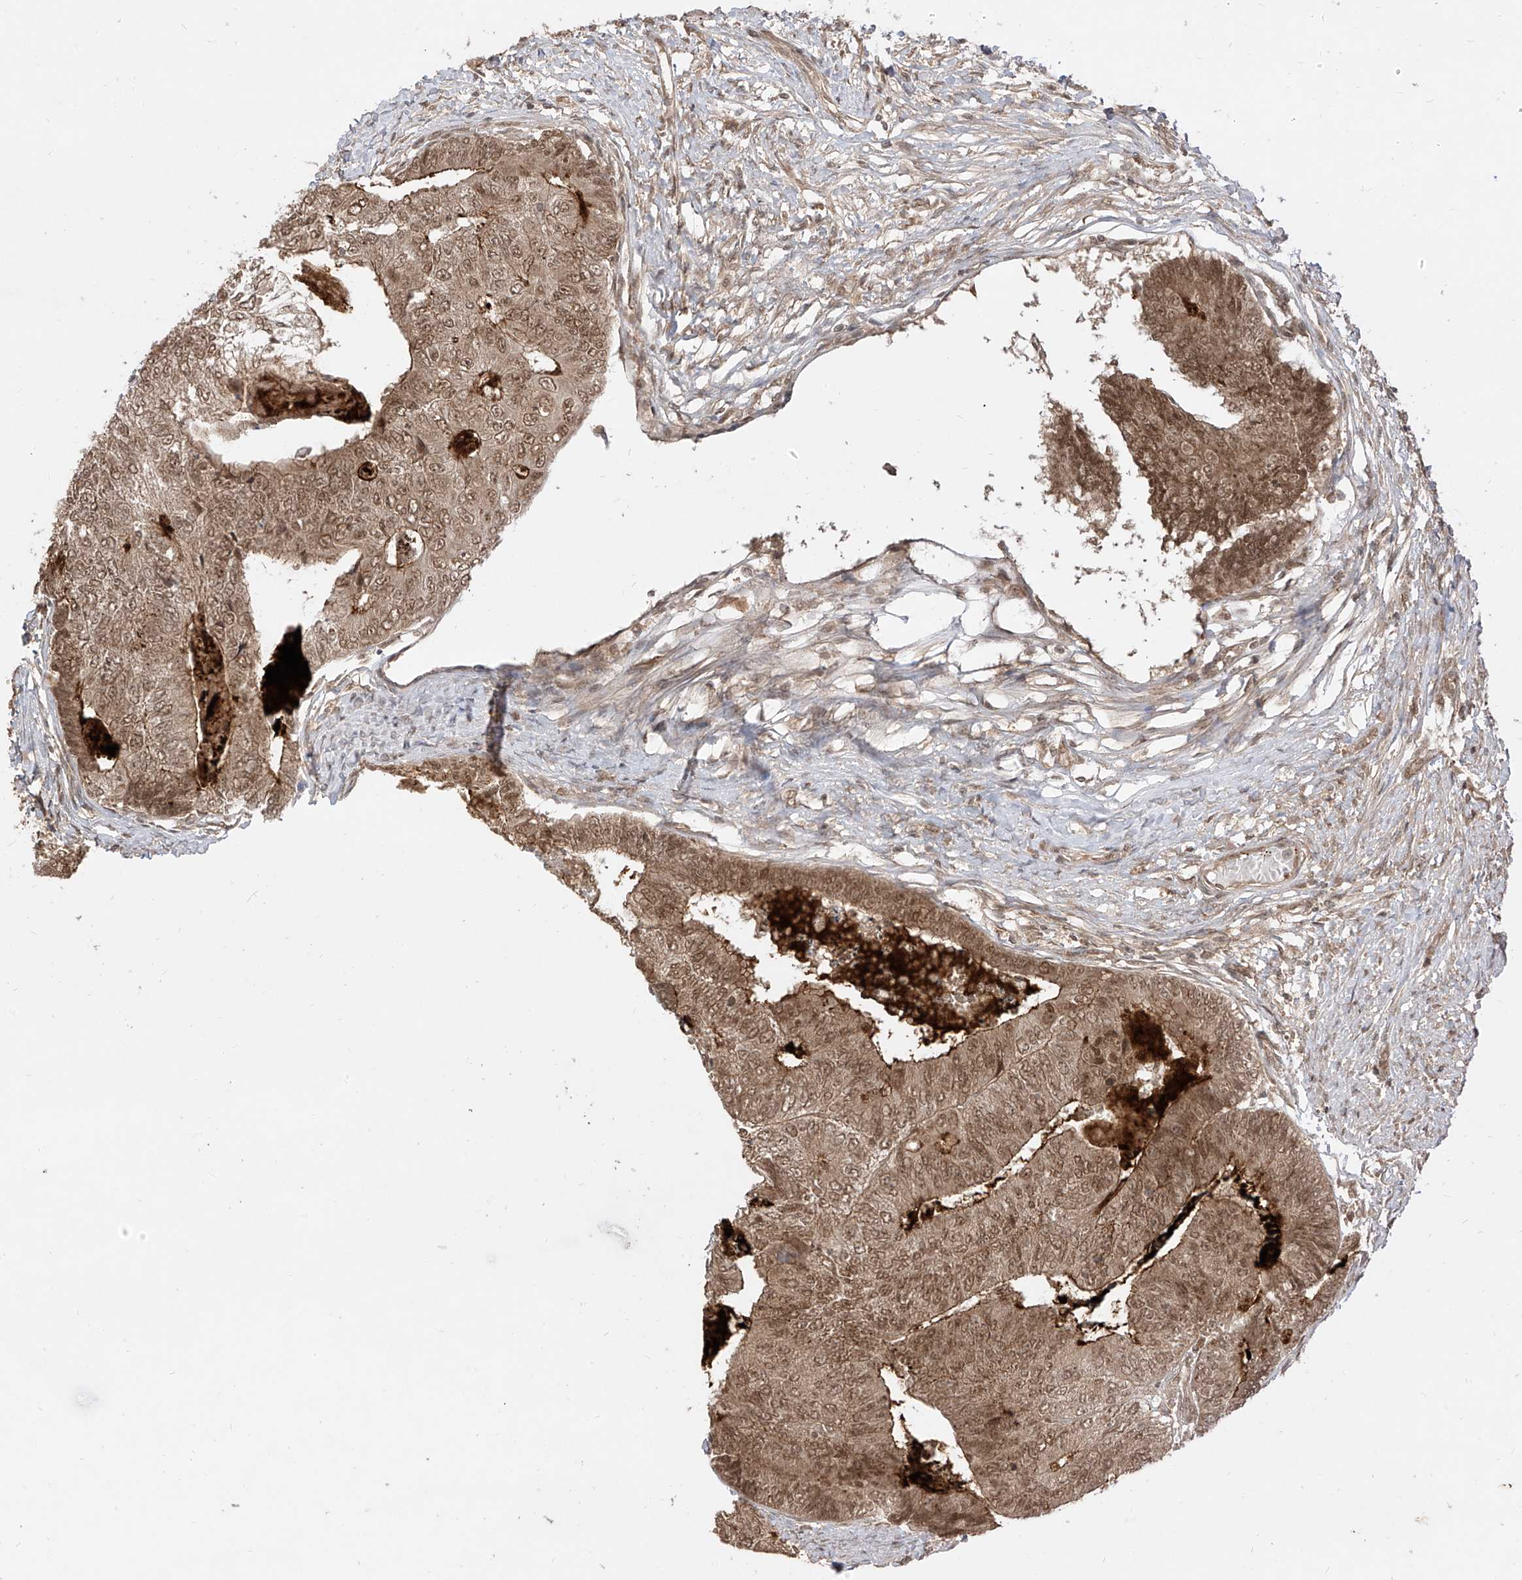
{"staining": {"intensity": "moderate", "quantity": ">75%", "location": "cytoplasmic/membranous,nuclear"}, "tissue": "colorectal cancer", "cell_type": "Tumor cells", "image_type": "cancer", "snomed": [{"axis": "morphology", "description": "Adenocarcinoma, NOS"}, {"axis": "topography", "description": "Colon"}], "caption": "Colorectal adenocarcinoma stained with a protein marker demonstrates moderate staining in tumor cells.", "gene": "LCOR", "patient": {"sex": "female", "age": 67}}